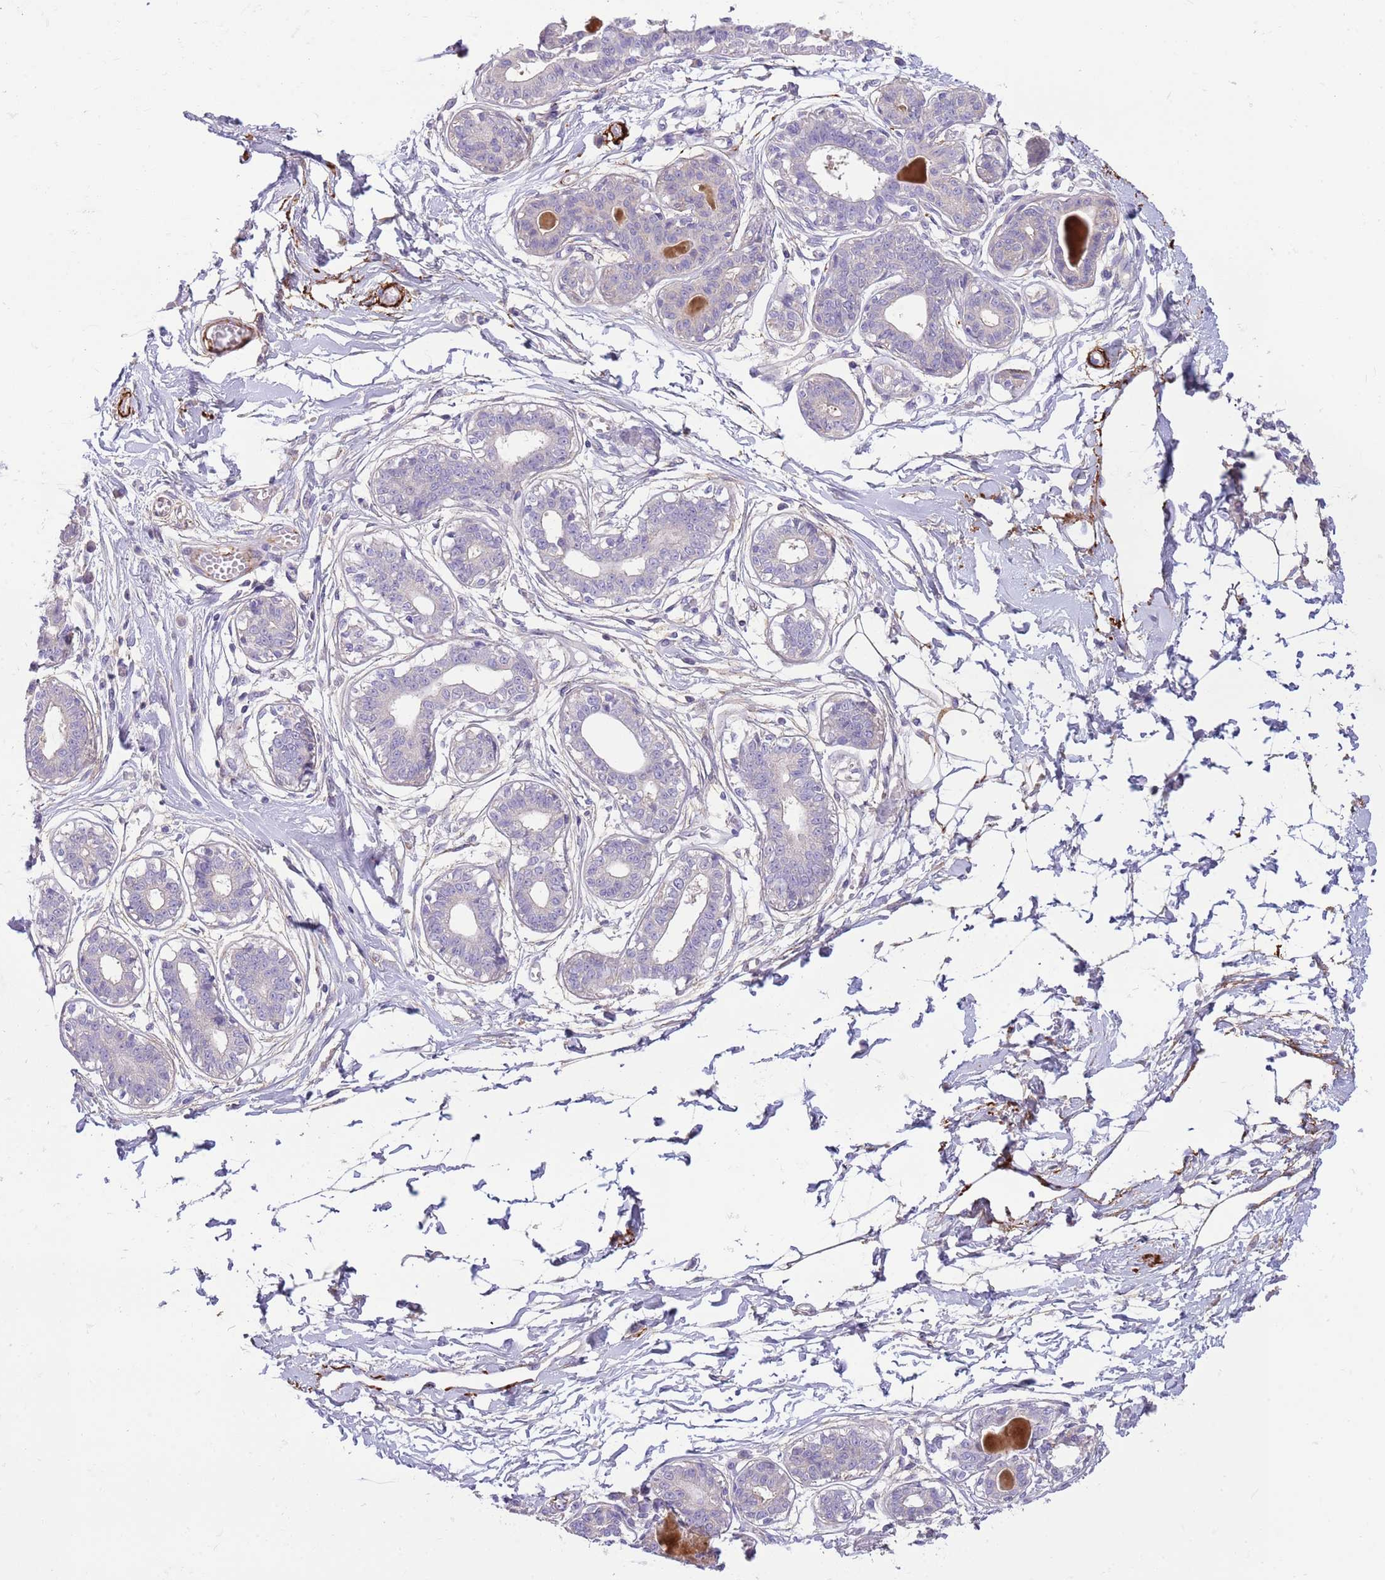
{"staining": {"intensity": "negative", "quantity": "none", "location": "none"}, "tissue": "breast", "cell_type": "Adipocytes", "image_type": "normal", "snomed": [{"axis": "morphology", "description": "Normal tissue, NOS"}, {"axis": "topography", "description": "Breast"}], "caption": "Immunohistochemistry (IHC) histopathology image of unremarkable human breast stained for a protein (brown), which displays no staining in adipocytes. (DAB (3,3'-diaminobenzidine) IHC visualized using brightfield microscopy, high magnification).", "gene": "LEPROTL1", "patient": {"sex": "female", "age": 45}}